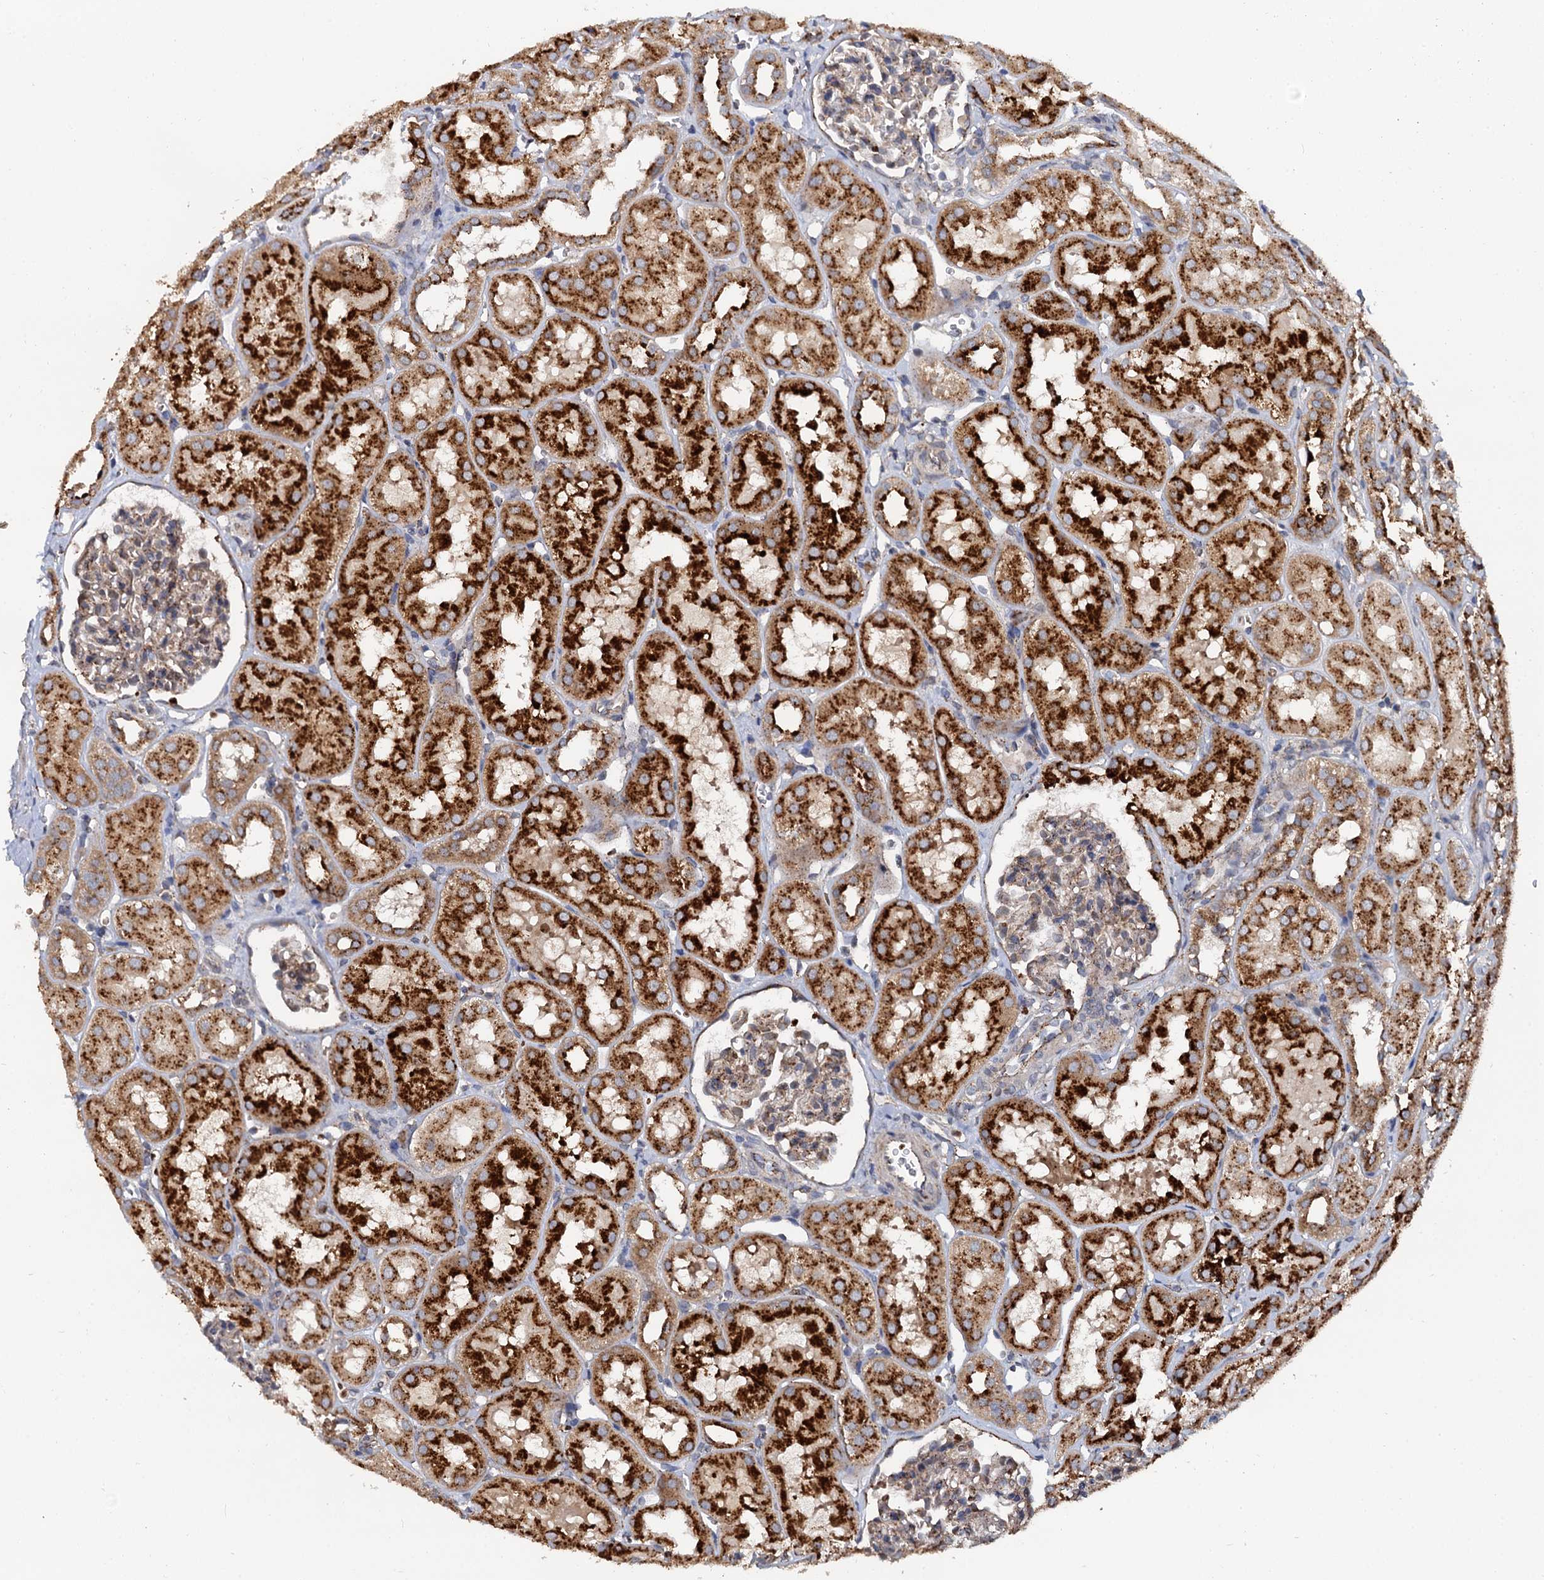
{"staining": {"intensity": "weak", "quantity": "<25%", "location": "cytoplasmic/membranous"}, "tissue": "kidney", "cell_type": "Cells in glomeruli", "image_type": "normal", "snomed": [{"axis": "morphology", "description": "Normal tissue, NOS"}, {"axis": "topography", "description": "Kidney"}, {"axis": "topography", "description": "Urinary bladder"}], "caption": "IHC of unremarkable human kidney exhibits no expression in cells in glomeruli. (DAB immunohistochemistry (IHC), high magnification).", "gene": "GBA1", "patient": {"sex": "male", "age": 16}}